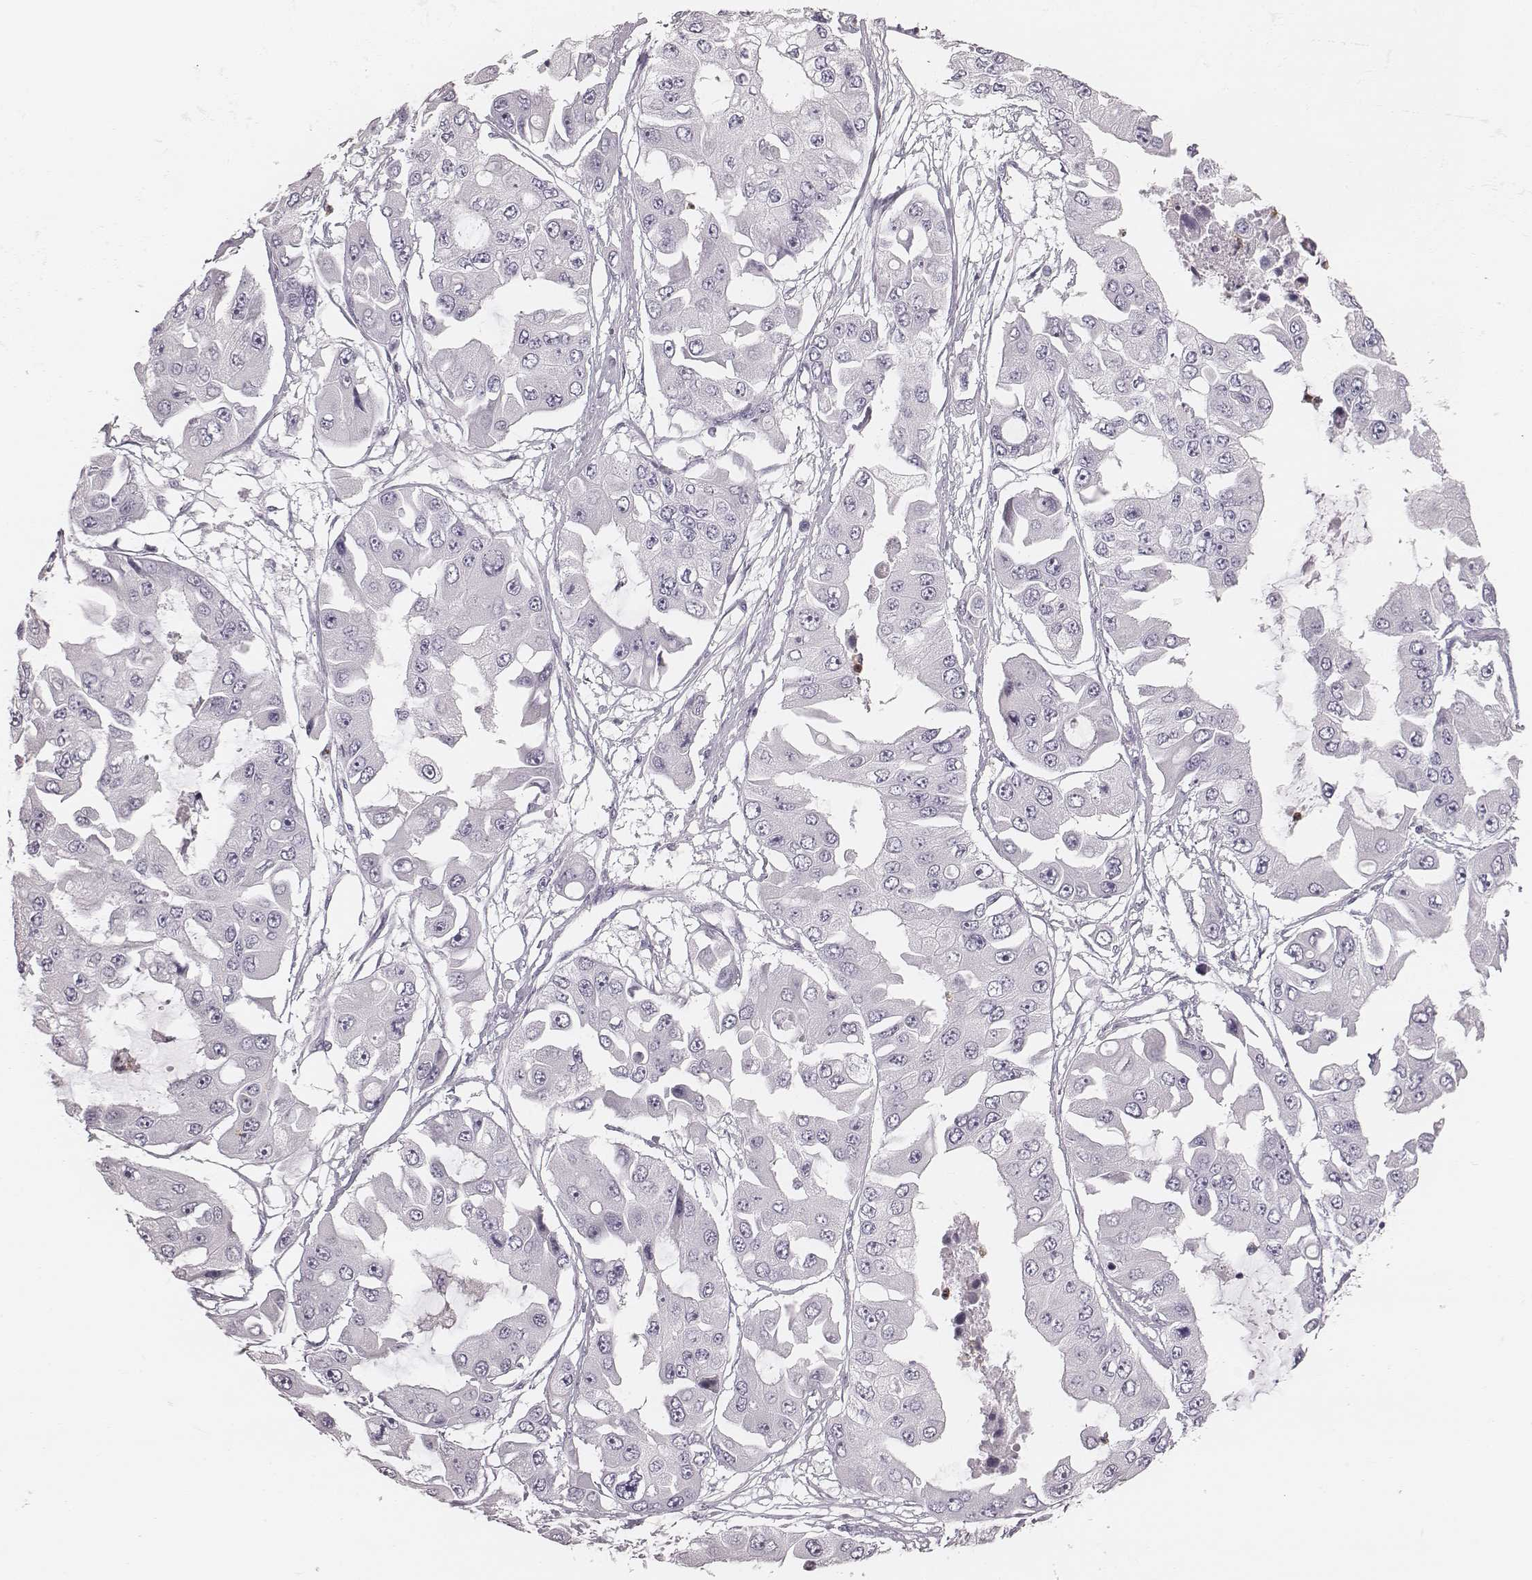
{"staining": {"intensity": "negative", "quantity": "none", "location": "none"}, "tissue": "ovarian cancer", "cell_type": "Tumor cells", "image_type": "cancer", "snomed": [{"axis": "morphology", "description": "Cystadenocarcinoma, serous, NOS"}, {"axis": "topography", "description": "Ovary"}], "caption": "DAB (3,3'-diaminobenzidine) immunohistochemical staining of human serous cystadenocarcinoma (ovarian) reveals no significant expression in tumor cells.", "gene": "ZNF365", "patient": {"sex": "female", "age": 56}}